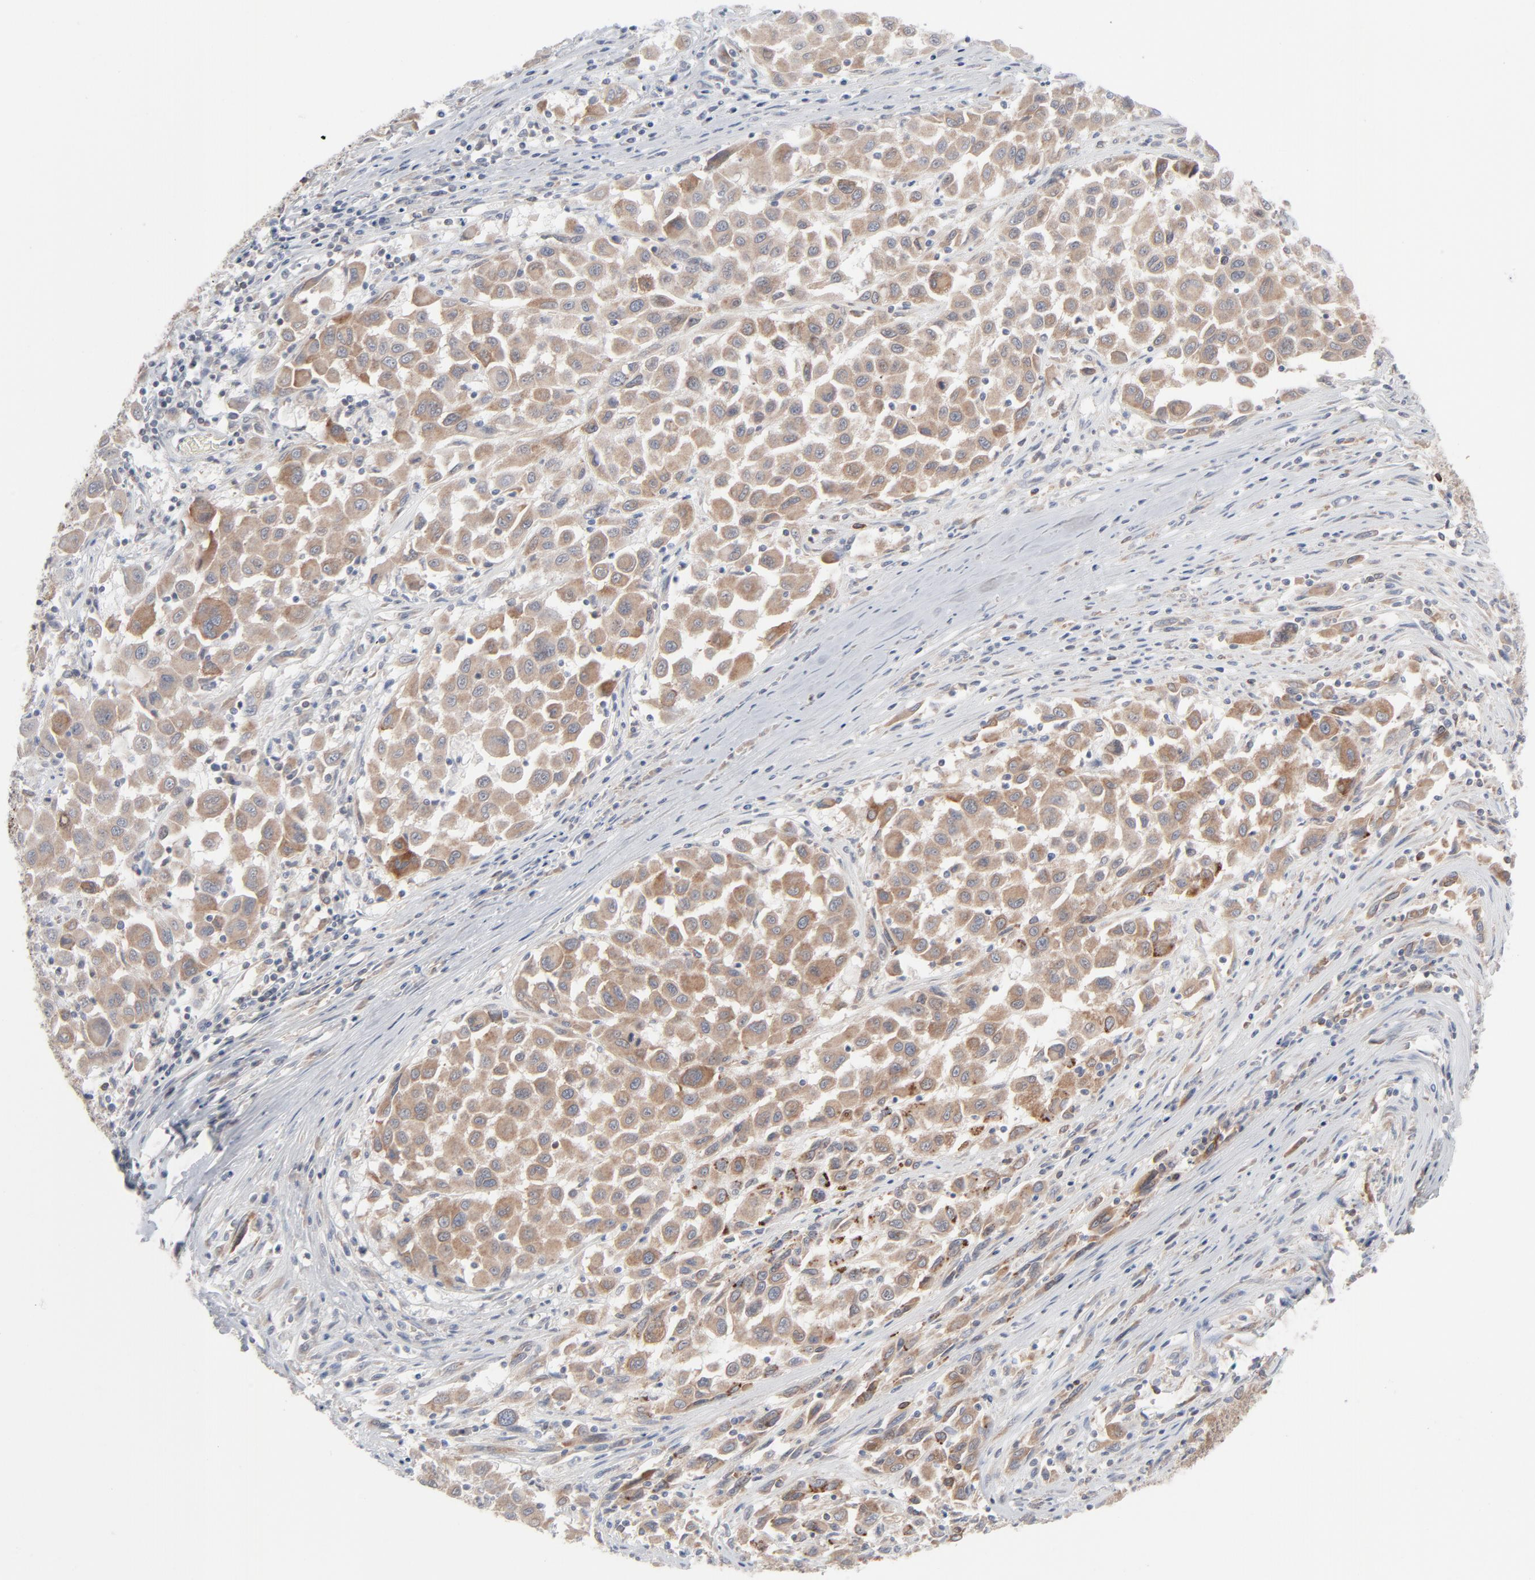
{"staining": {"intensity": "moderate", "quantity": ">75%", "location": "cytoplasmic/membranous"}, "tissue": "melanoma", "cell_type": "Tumor cells", "image_type": "cancer", "snomed": [{"axis": "morphology", "description": "Malignant melanoma, Metastatic site"}, {"axis": "topography", "description": "Lymph node"}], "caption": "An IHC micrograph of tumor tissue is shown. Protein staining in brown shows moderate cytoplasmic/membranous positivity in malignant melanoma (metastatic site) within tumor cells.", "gene": "KDSR", "patient": {"sex": "male", "age": 61}}